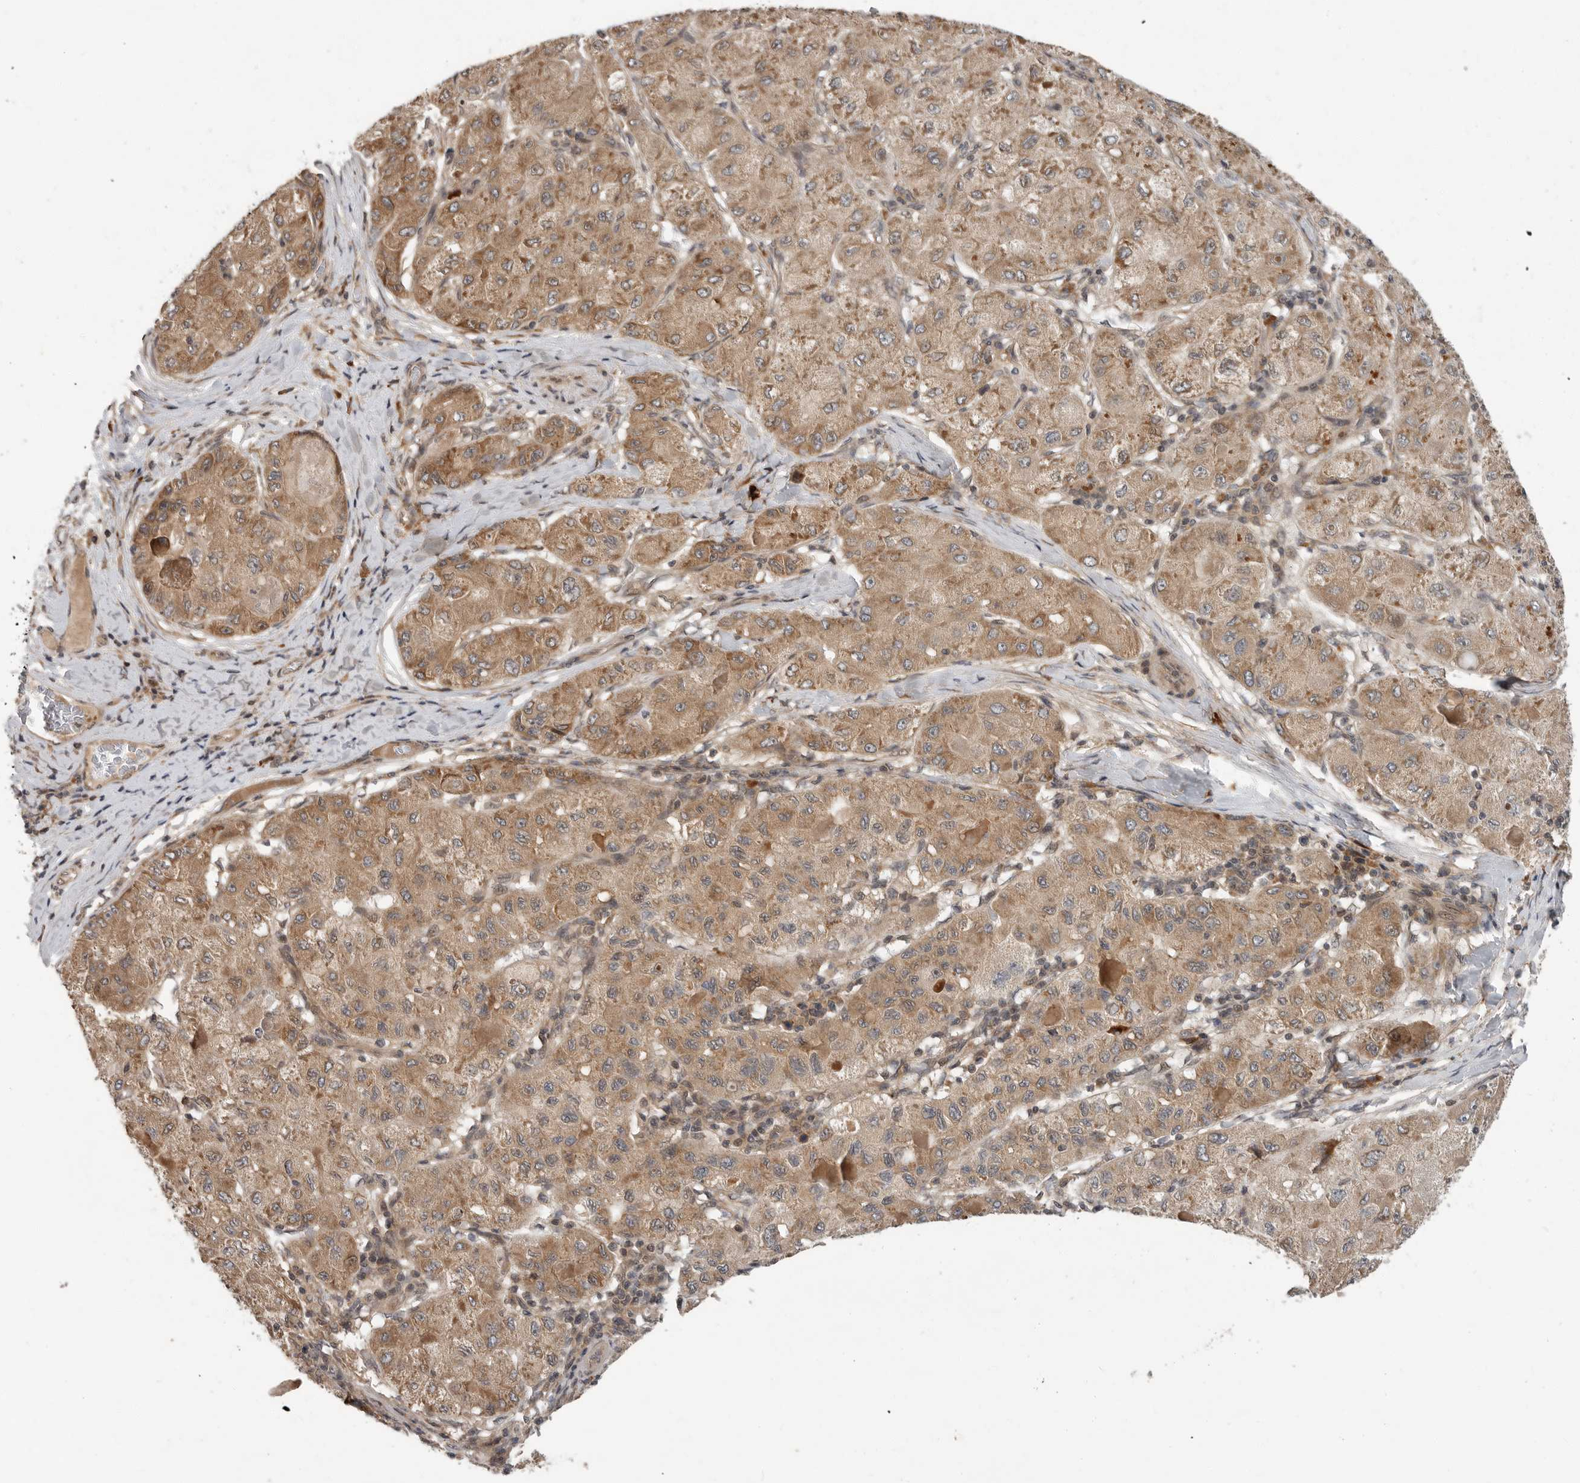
{"staining": {"intensity": "moderate", "quantity": ">75%", "location": "cytoplasmic/membranous"}, "tissue": "liver cancer", "cell_type": "Tumor cells", "image_type": "cancer", "snomed": [{"axis": "morphology", "description": "Carcinoma, Hepatocellular, NOS"}, {"axis": "topography", "description": "Liver"}], "caption": "Moderate cytoplasmic/membranous positivity is present in approximately >75% of tumor cells in liver cancer (hepatocellular carcinoma). The staining was performed using DAB (3,3'-diaminobenzidine), with brown indicating positive protein expression. Nuclei are stained blue with hematoxylin.", "gene": "OSBPL9", "patient": {"sex": "male", "age": 80}}